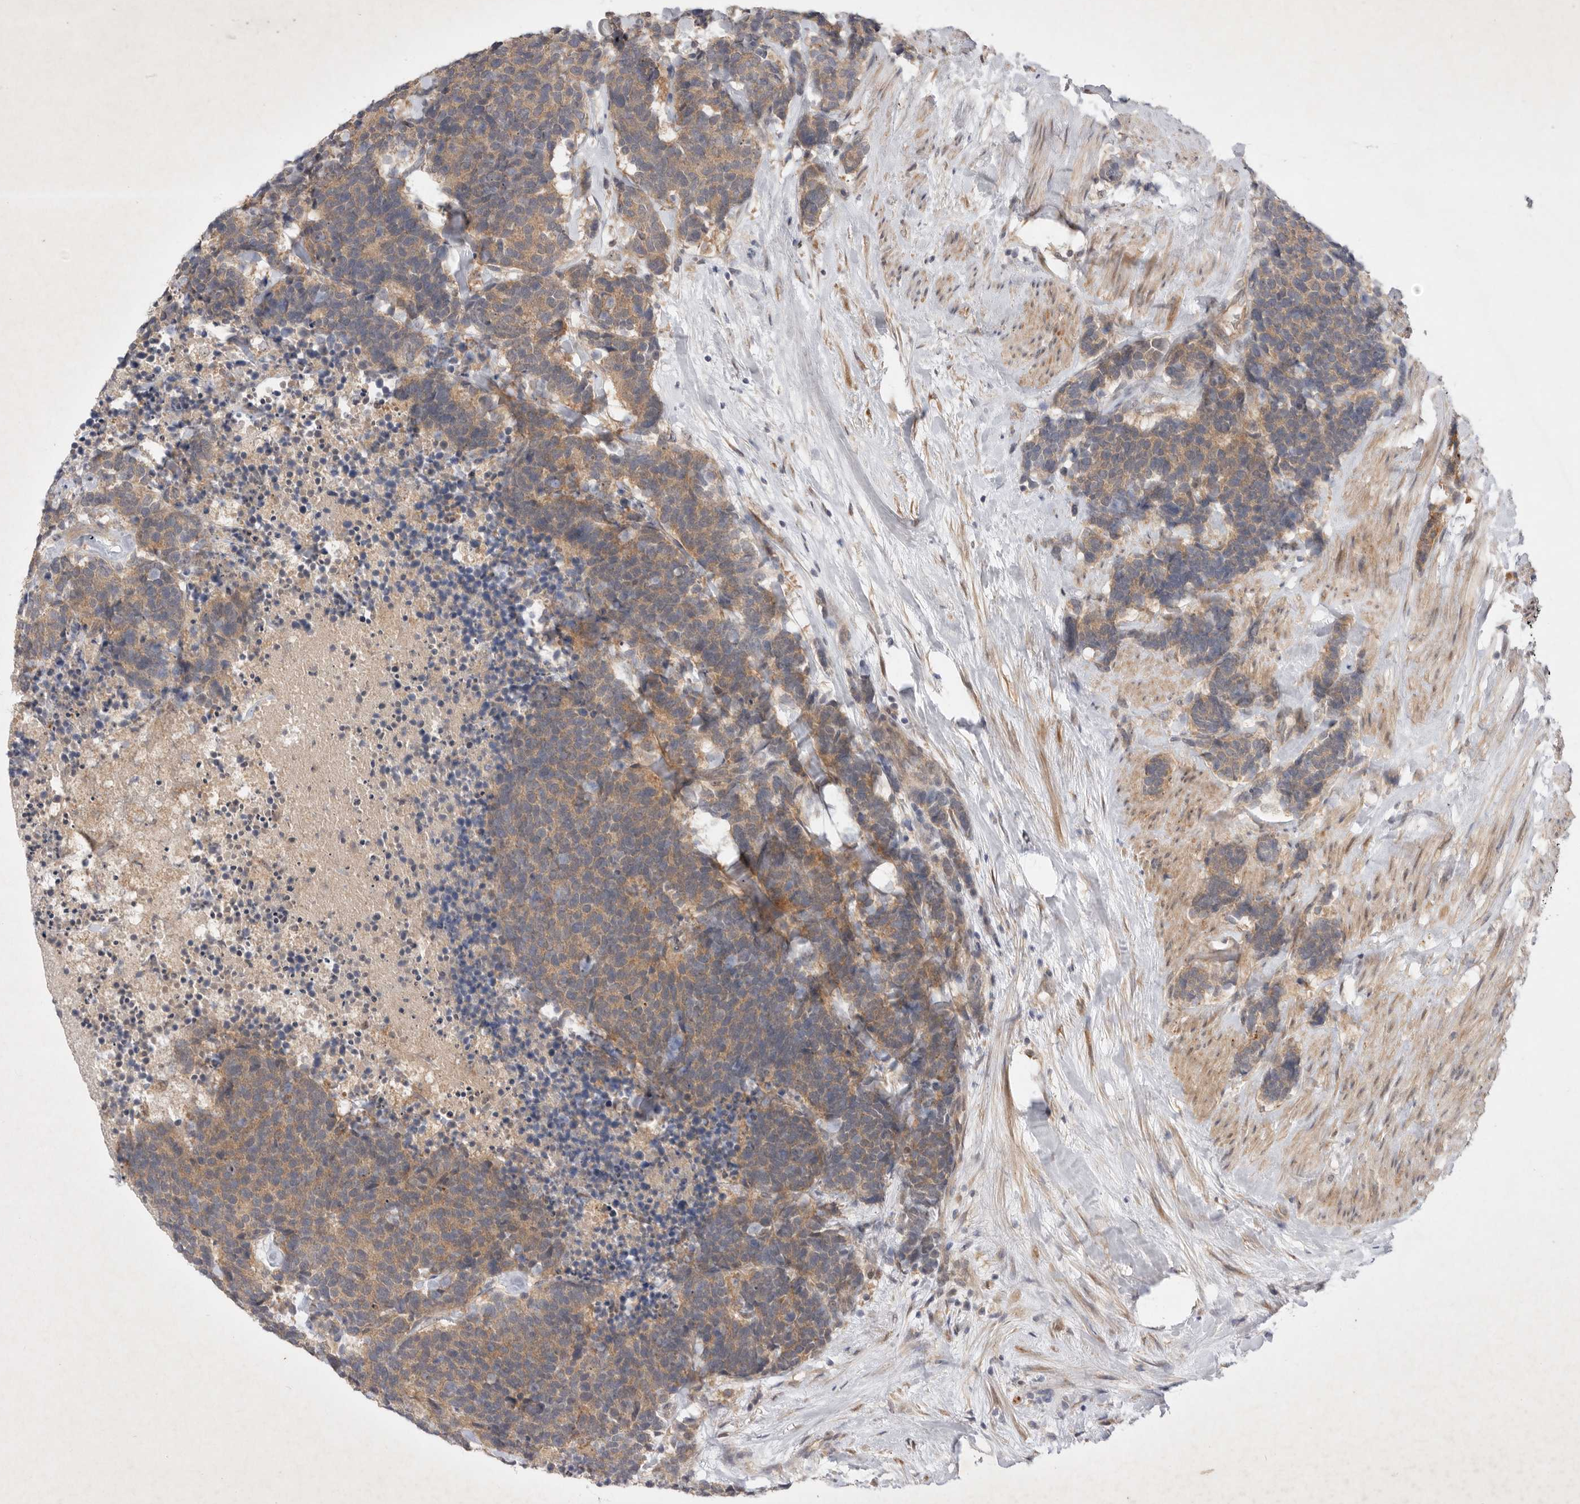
{"staining": {"intensity": "moderate", "quantity": ">75%", "location": "cytoplasmic/membranous"}, "tissue": "carcinoid", "cell_type": "Tumor cells", "image_type": "cancer", "snomed": [{"axis": "morphology", "description": "Carcinoma, NOS"}, {"axis": "morphology", "description": "Carcinoid, malignant, NOS"}, {"axis": "topography", "description": "Urinary bladder"}], "caption": "Protein expression analysis of human carcinoma reveals moderate cytoplasmic/membranous staining in approximately >75% of tumor cells.", "gene": "PTPDC1", "patient": {"sex": "male", "age": 57}}